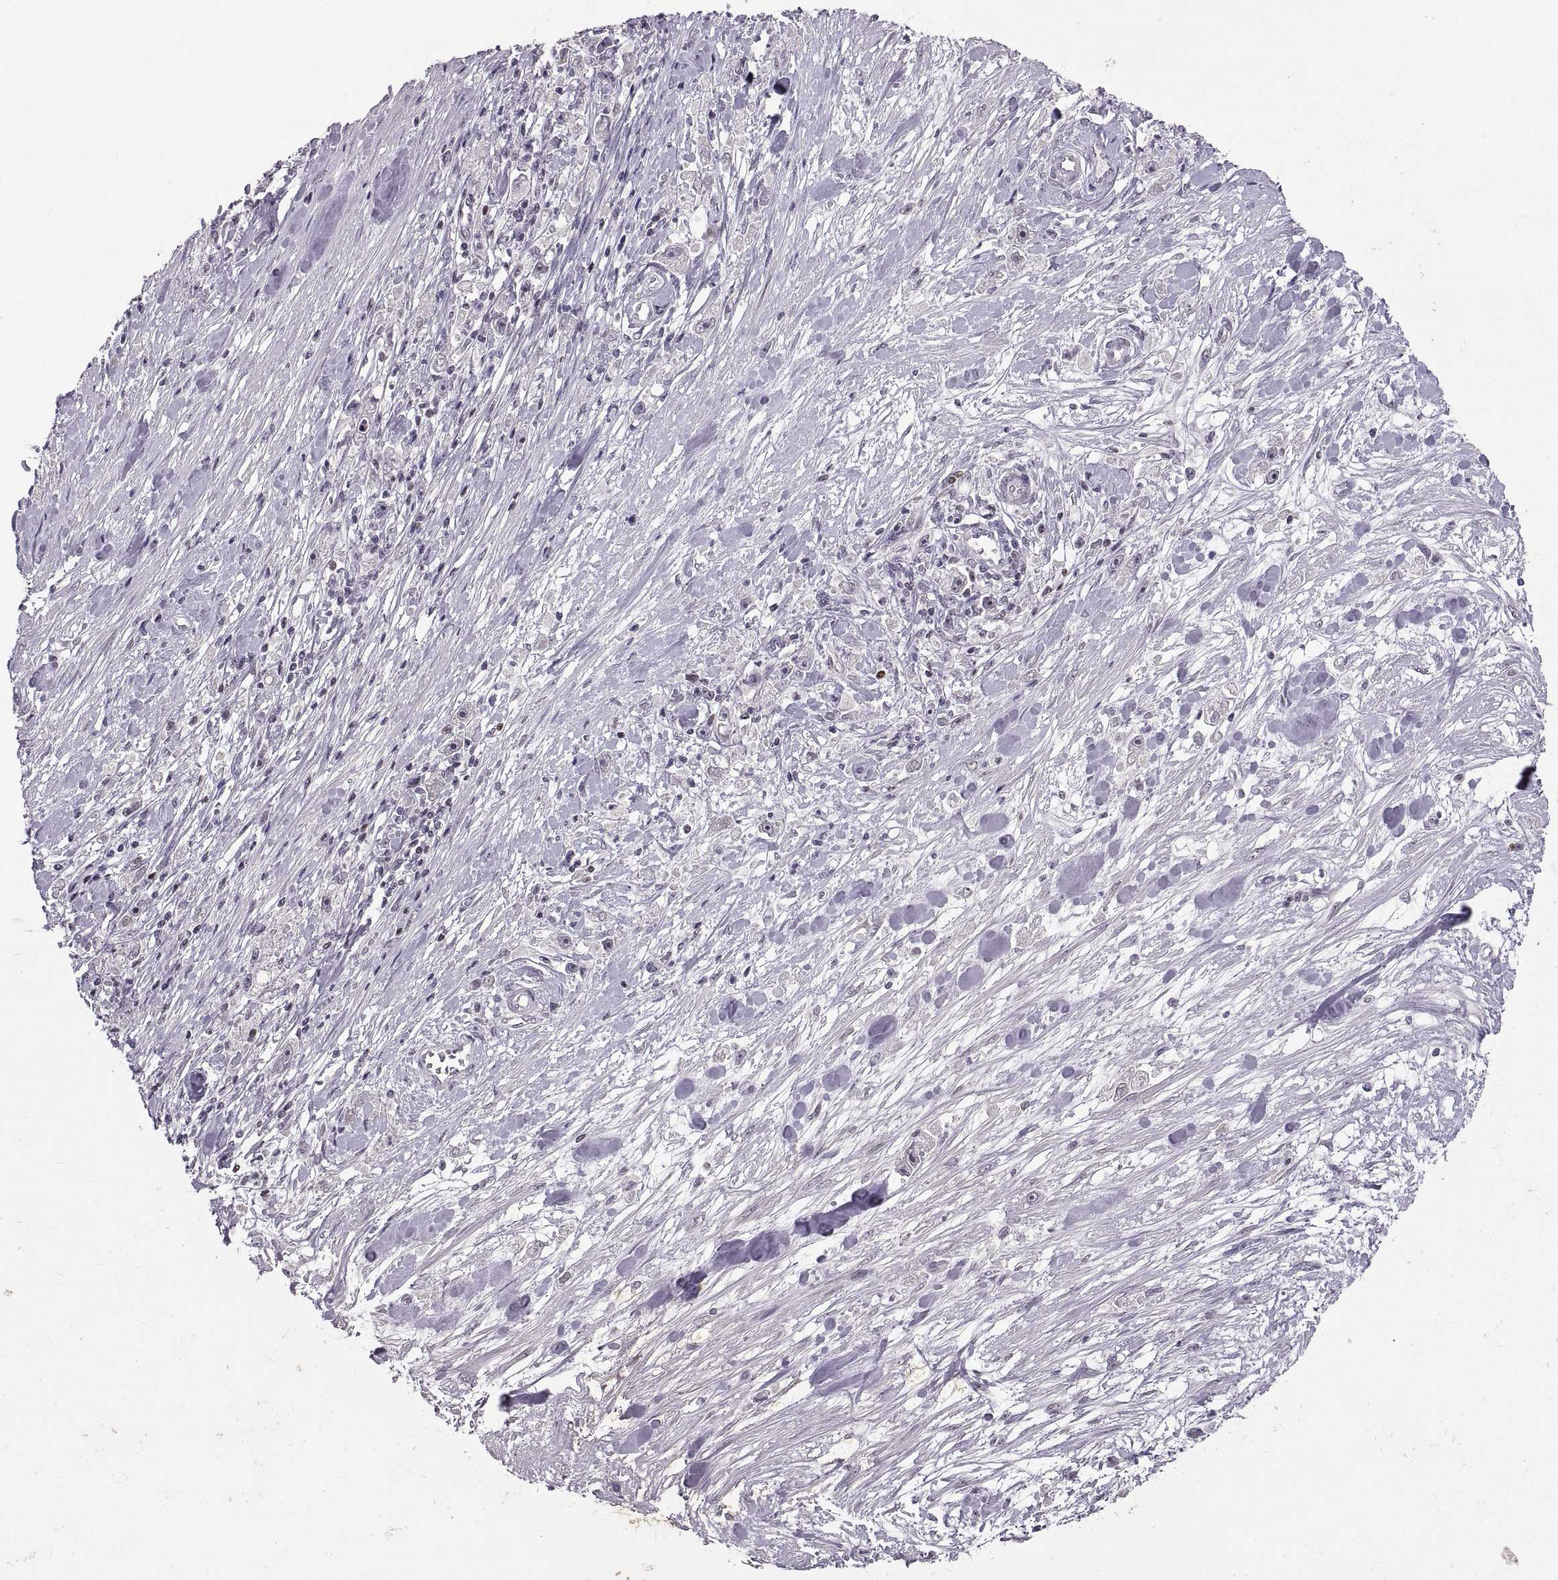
{"staining": {"intensity": "negative", "quantity": "none", "location": "none"}, "tissue": "stomach cancer", "cell_type": "Tumor cells", "image_type": "cancer", "snomed": [{"axis": "morphology", "description": "Adenocarcinoma, NOS"}, {"axis": "topography", "description": "Stomach"}], "caption": "Protein analysis of stomach cancer reveals no significant positivity in tumor cells.", "gene": "NEK2", "patient": {"sex": "female", "age": 59}}